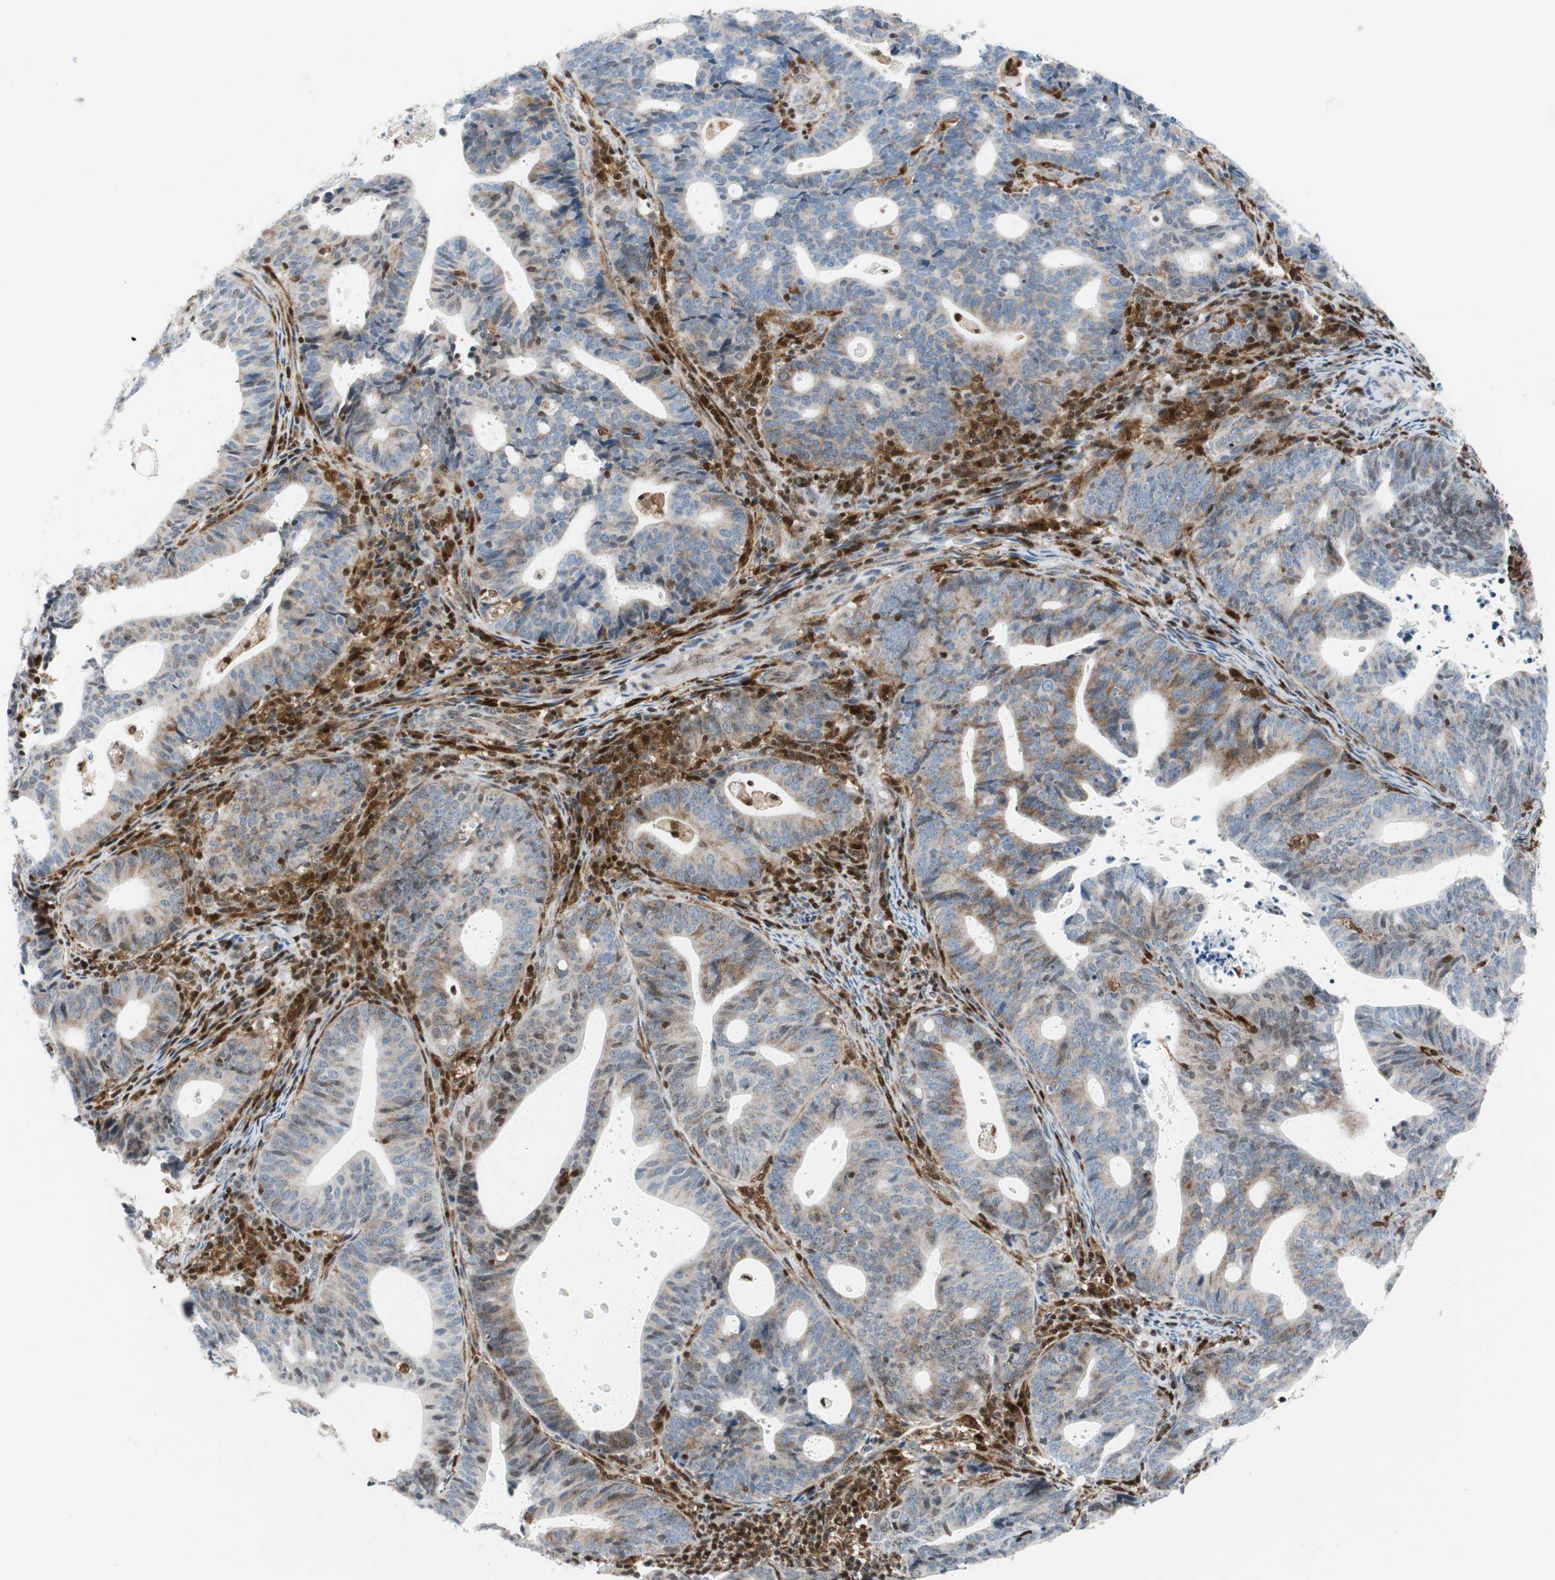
{"staining": {"intensity": "weak", "quantity": "25%-75%", "location": "cytoplasmic/membranous,nuclear"}, "tissue": "endometrial cancer", "cell_type": "Tumor cells", "image_type": "cancer", "snomed": [{"axis": "morphology", "description": "Adenocarcinoma, NOS"}, {"axis": "topography", "description": "Uterus"}], "caption": "A micrograph of human endometrial adenocarcinoma stained for a protein exhibits weak cytoplasmic/membranous and nuclear brown staining in tumor cells.", "gene": "RGS10", "patient": {"sex": "female", "age": 83}}